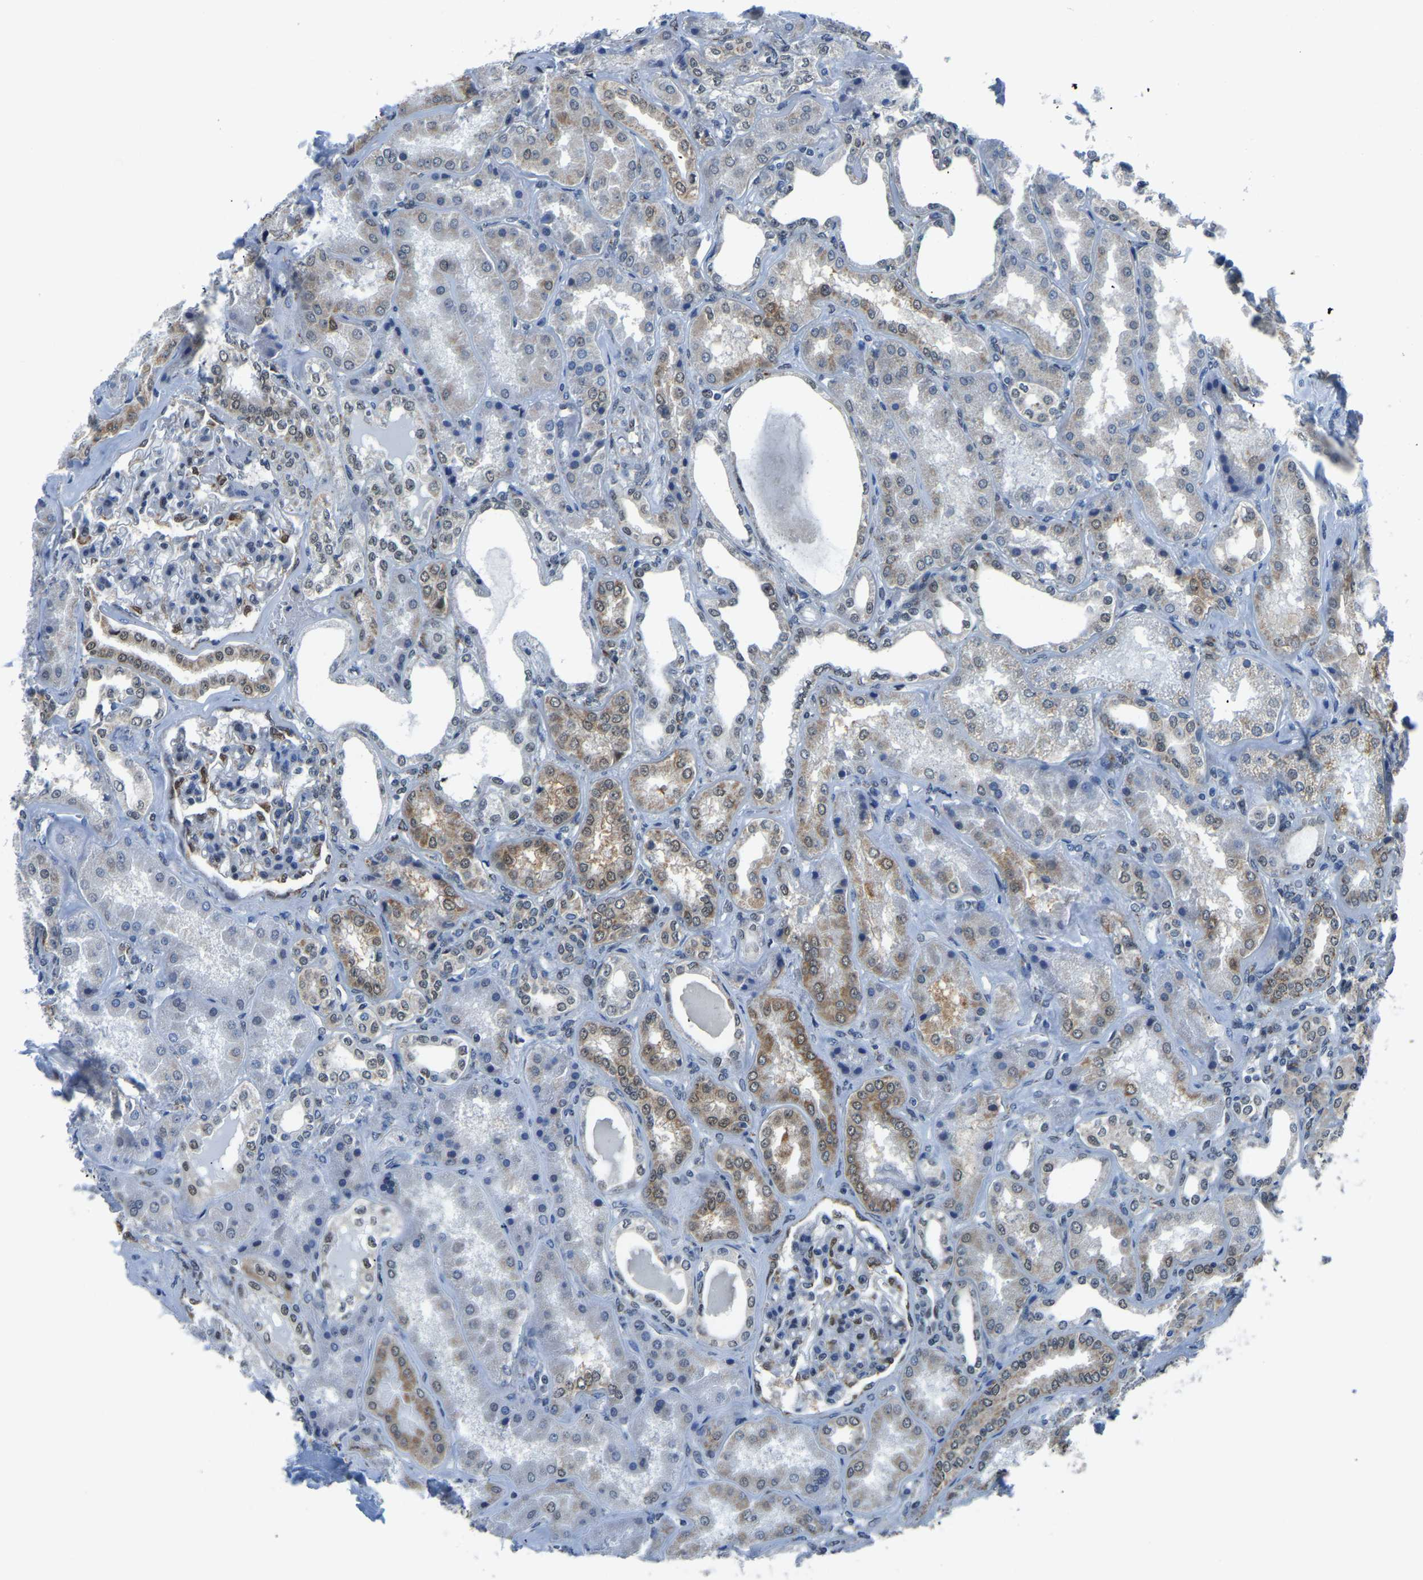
{"staining": {"intensity": "moderate", "quantity": "25%-75%", "location": "nuclear"}, "tissue": "kidney", "cell_type": "Cells in glomeruli", "image_type": "normal", "snomed": [{"axis": "morphology", "description": "Normal tissue, NOS"}, {"axis": "topography", "description": "Kidney"}], "caption": "IHC micrograph of benign human kidney stained for a protein (brown), which displays medium levels of moderate nuclear staining in approximately 25%-75% of cells in glomeruli.", "gene": "BNIP3L", "patient": {"sex": "female", "age": 56}}